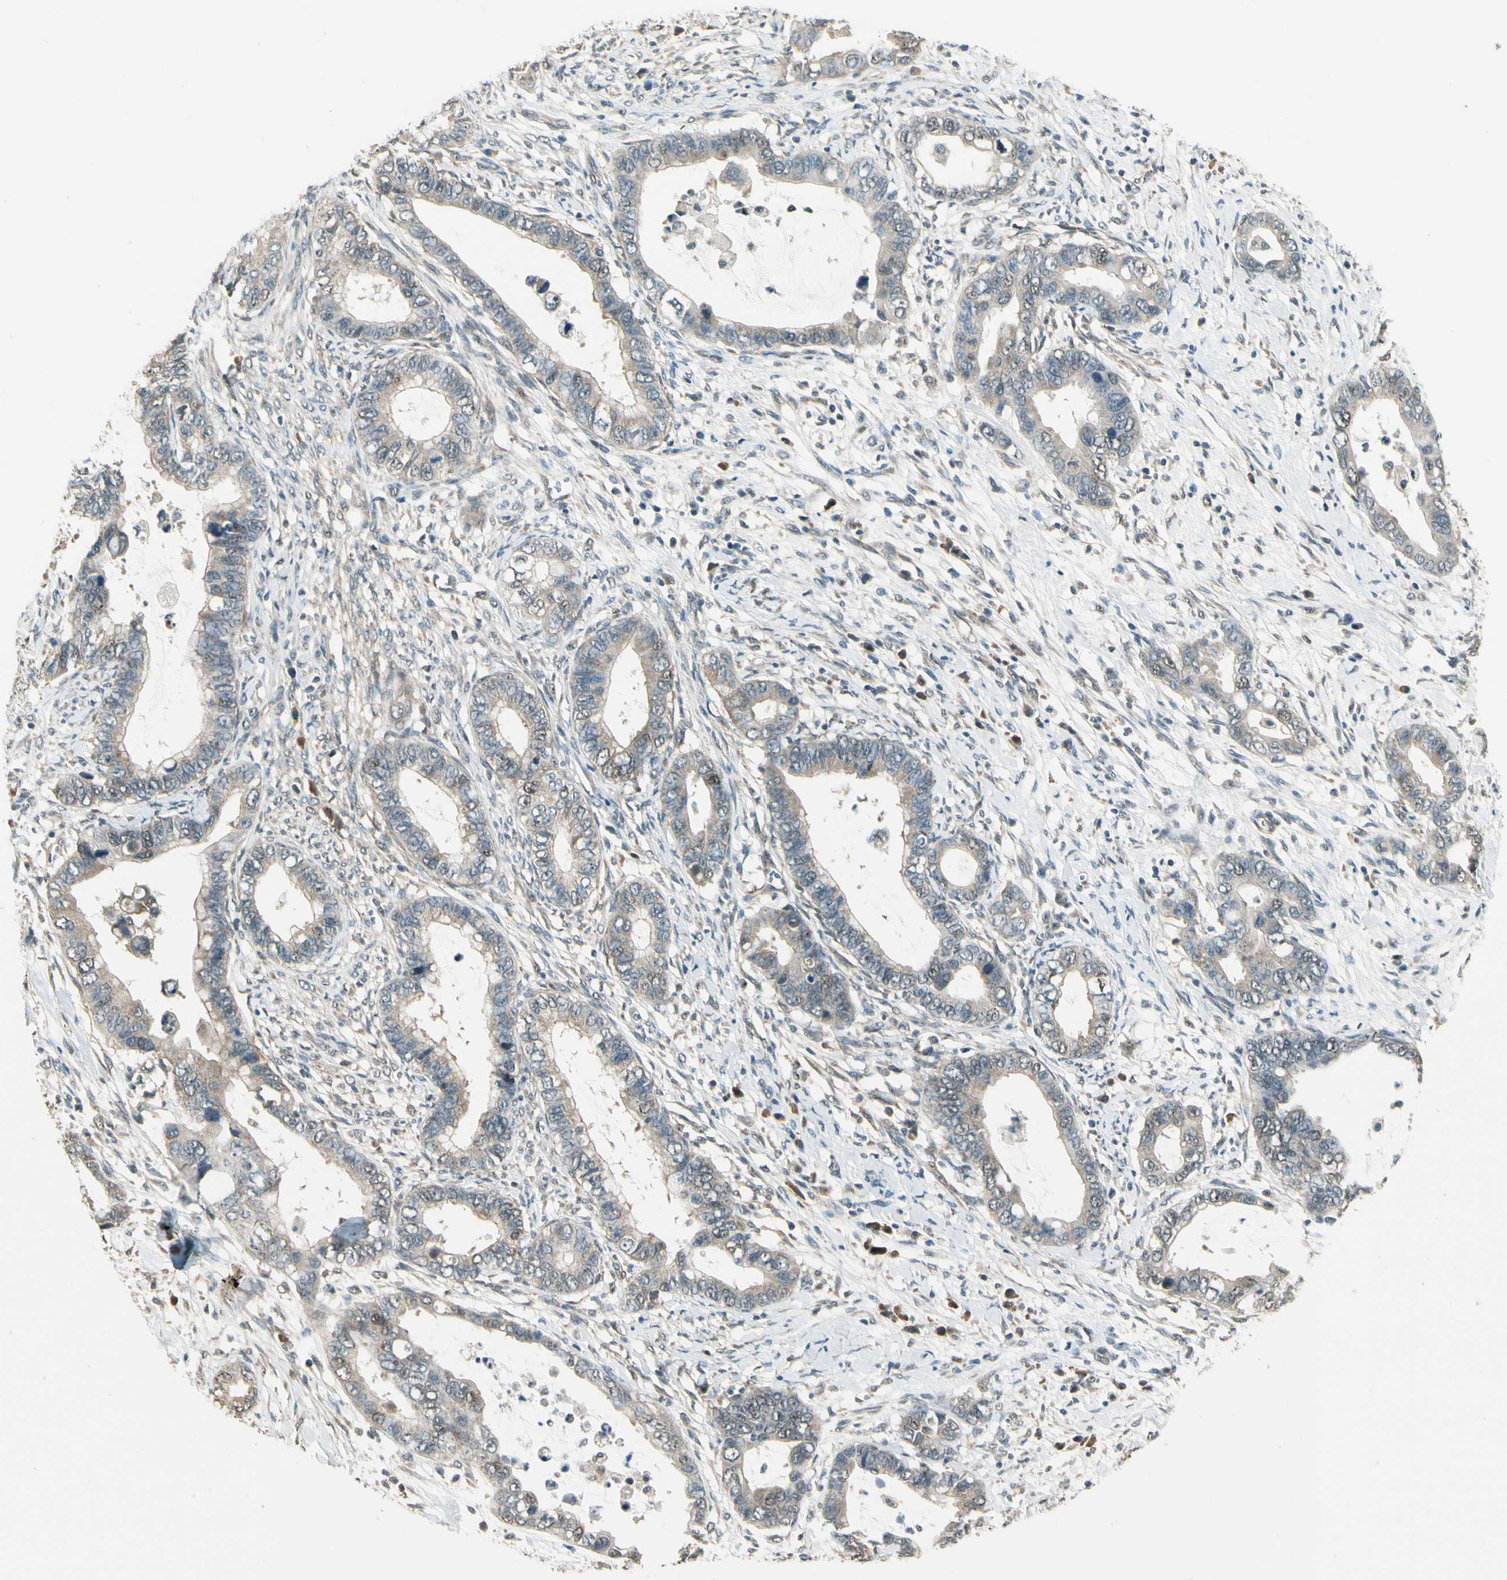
{"staining": {"intensity": "weak", "quantity": ">75%", "location": "cytoplasmic/membranous"}, "tissue": "cervical cancer", "cell_type": "Tumor cells", "image_type": "cancer", "snomed": [{"axis": "morphology", "description": "Adenocarcinoma, NOS"}, {"axis": "topography", "description": "Cervix"}], "caption": "Cervical adenocarcinoma stained with DAB immunohistochemistry exhibits low levels of weak cytoplasmic/membranous staining in about >75% of tumor cells.", "gene": "MCPH1", "patient": {"sex": "female", "age": 44}}